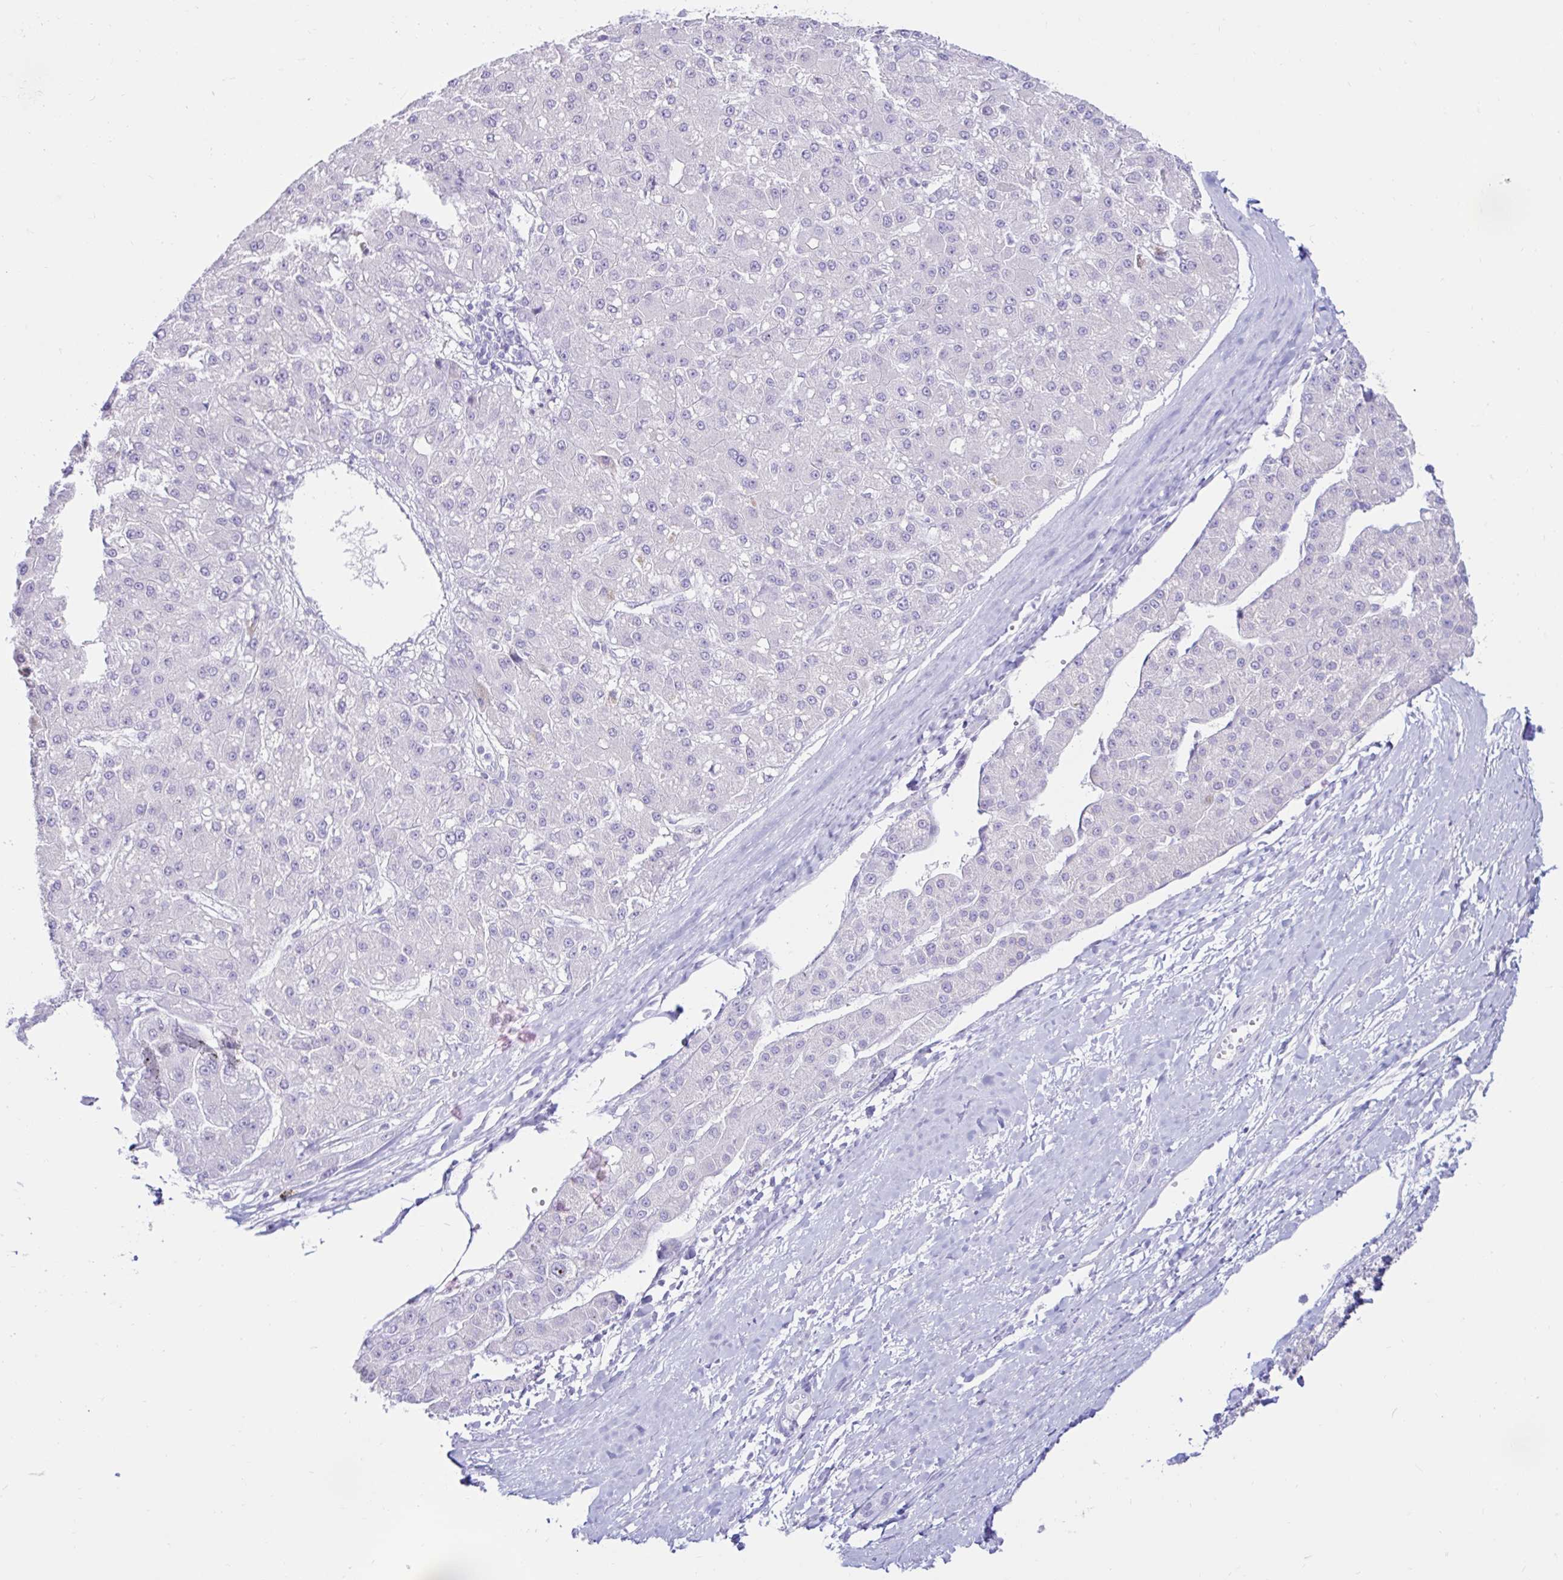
{"staining": {"intensity": "negative", "quantity": "none", "location": "none"}, "tissue": "liver cancer", "cell_type": "Tumor cells", "image_type": "cancer", "snomed": [{"axis": "morphology", "description": "Carcinoma, Hepatocellular, NOS"}, {"axis": "topography", "description": "Liver"}], "caption": "This is an immunohistochemistry micrograph of hepatocellular carcinoma (liver). There is no expression in tumor cells.", "gene": "BEST1", "patient": {"sex": "male", "age": 67}}